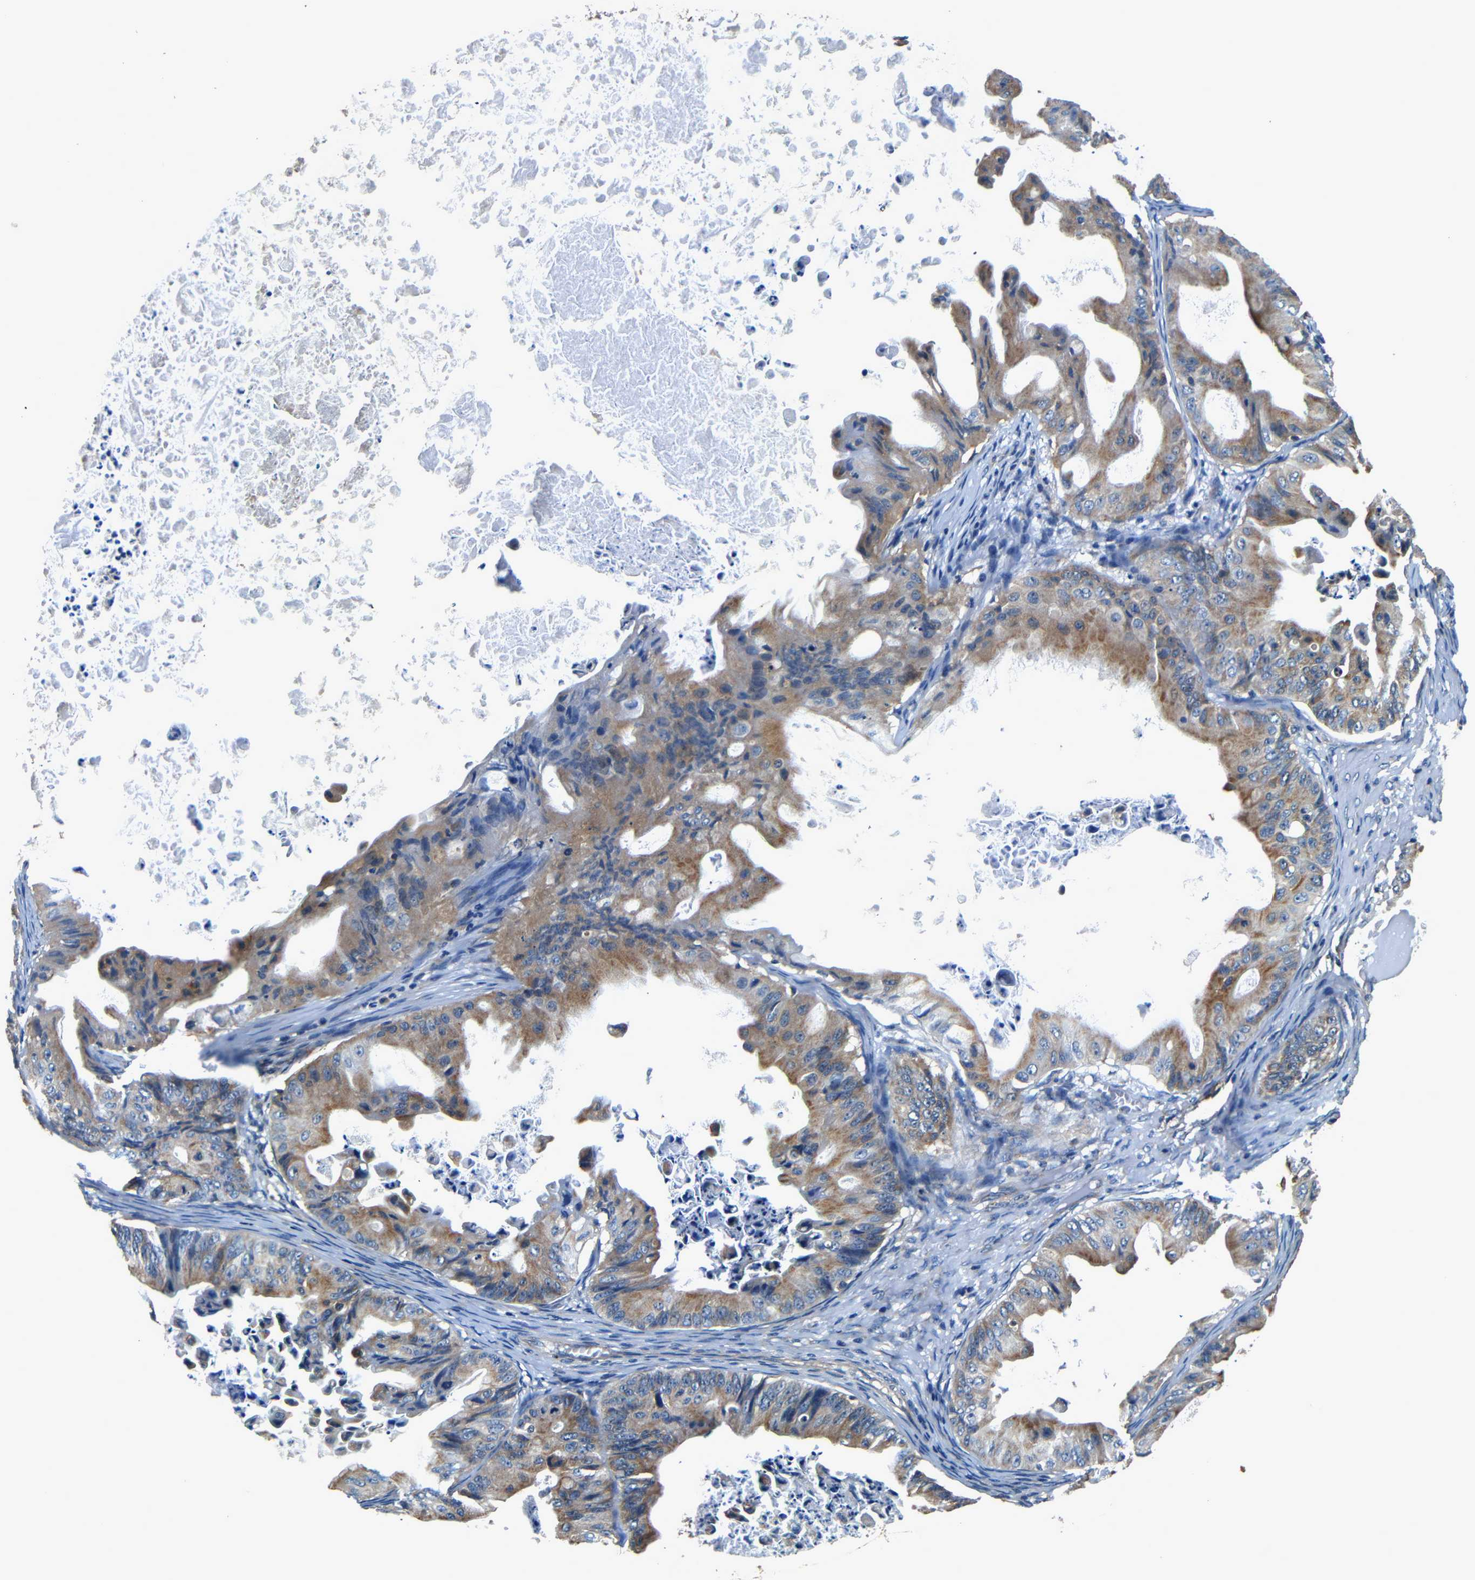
{"staining": {"intensity": "moderate", "quantity": ">75%", "location": "cytoplasmic/membranous"}, "tissue": "ovarian cancer", "cell_type": "Tumor cells", "image_type": "cancer", "snomed": [{"axis": "morphology", "description": "Cystadenocarcinoma, mucinous, NOS"}, {"axis": "topography", "description": "Ovary"}], "caption": "IHC histopathology image of ovarian cancer stained for a protein (brown), which reveals medium levels of moderate cytoplasmic/membranous staining in approximately >75% of tumor cells.", "gene": "MTX1", "patient": {"sex": "female", "age": 37}}